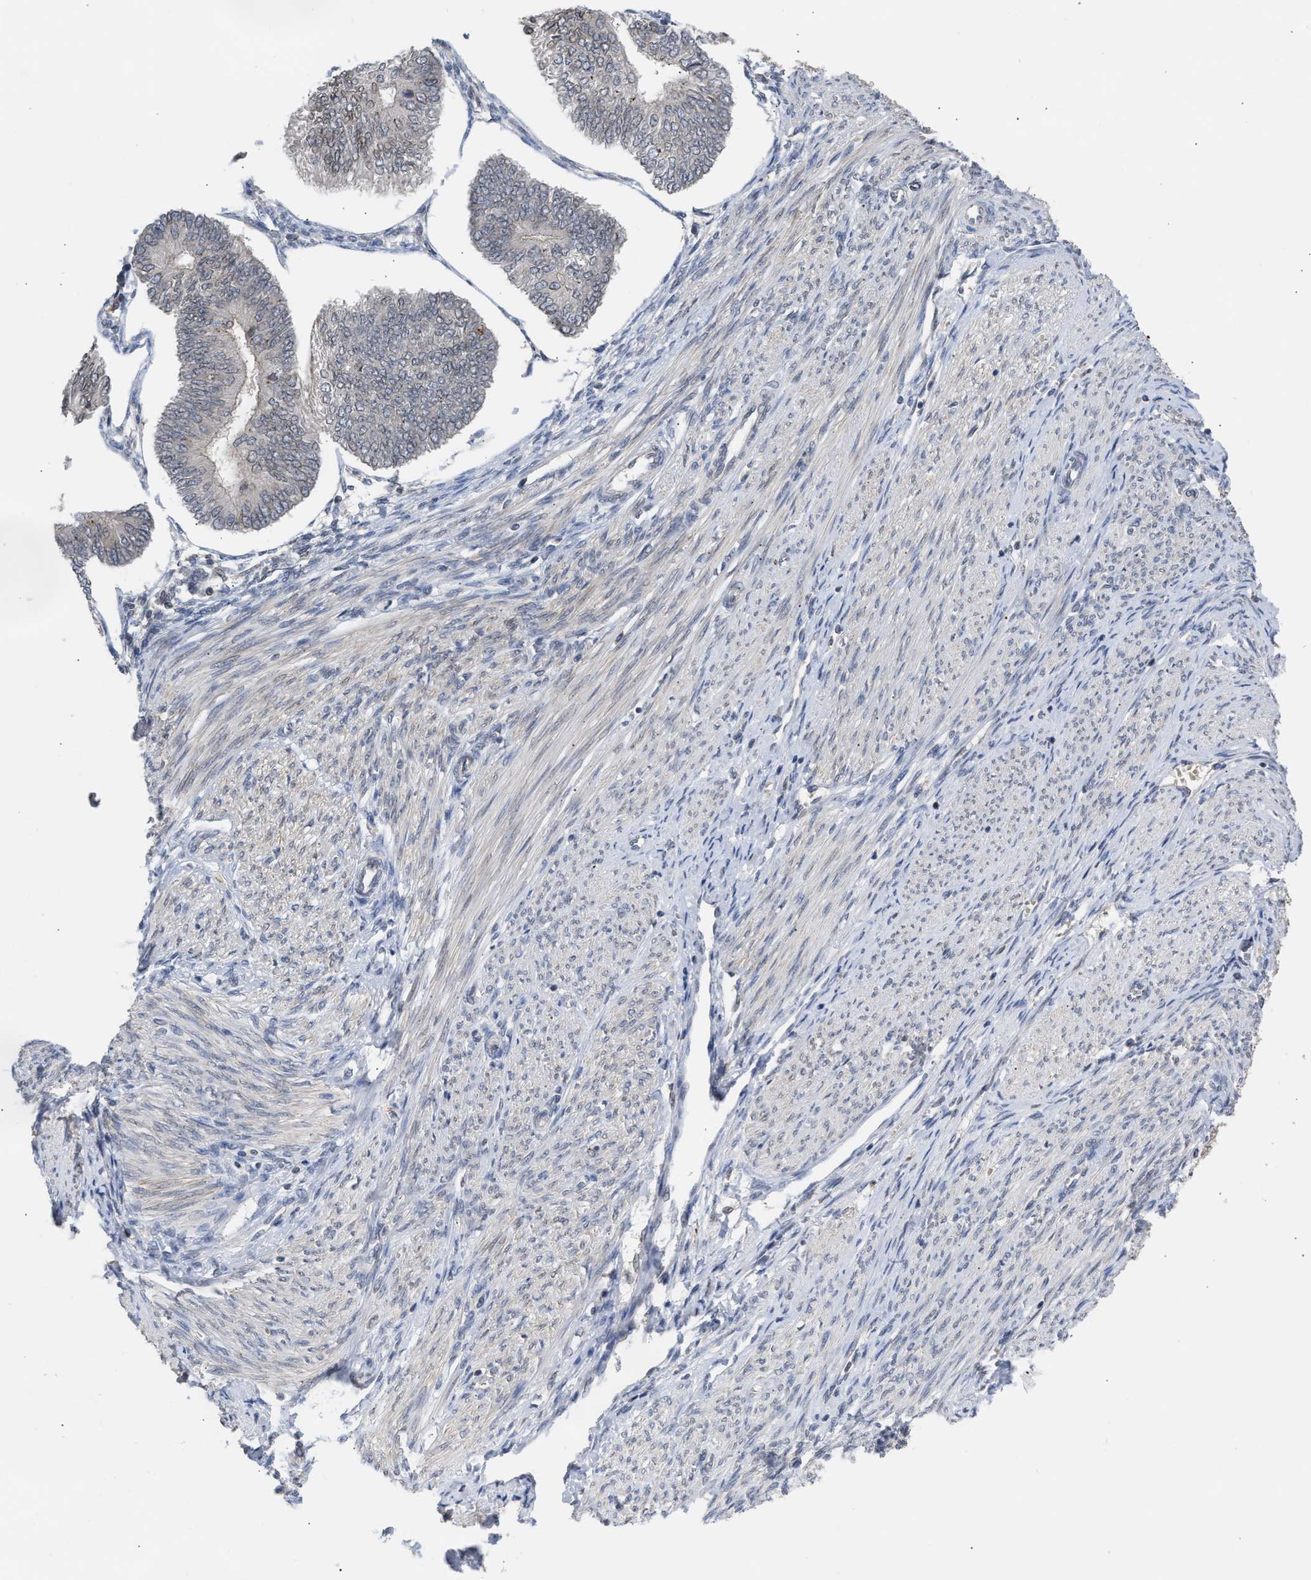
{"staining": {"intensity": "weak", "quantity": "<25%", "location": "nuclear"}, "tissue": "endometrial cancer", "cell_type": "Tumor cells", "image_type": "cancer", "snomed": [{"axis": "morphology", "description": "Adenocarcinoma, NOS"}, {"axis": "topography", "description": "Endometrium"}], "caption": "Endometrial cancer (adenocarcinoma) stained for a protein using immunohistochemistry displays no positivity tumor cells.", "gene": "NUP62", "patient": {"sex": "female", "age": 58}}